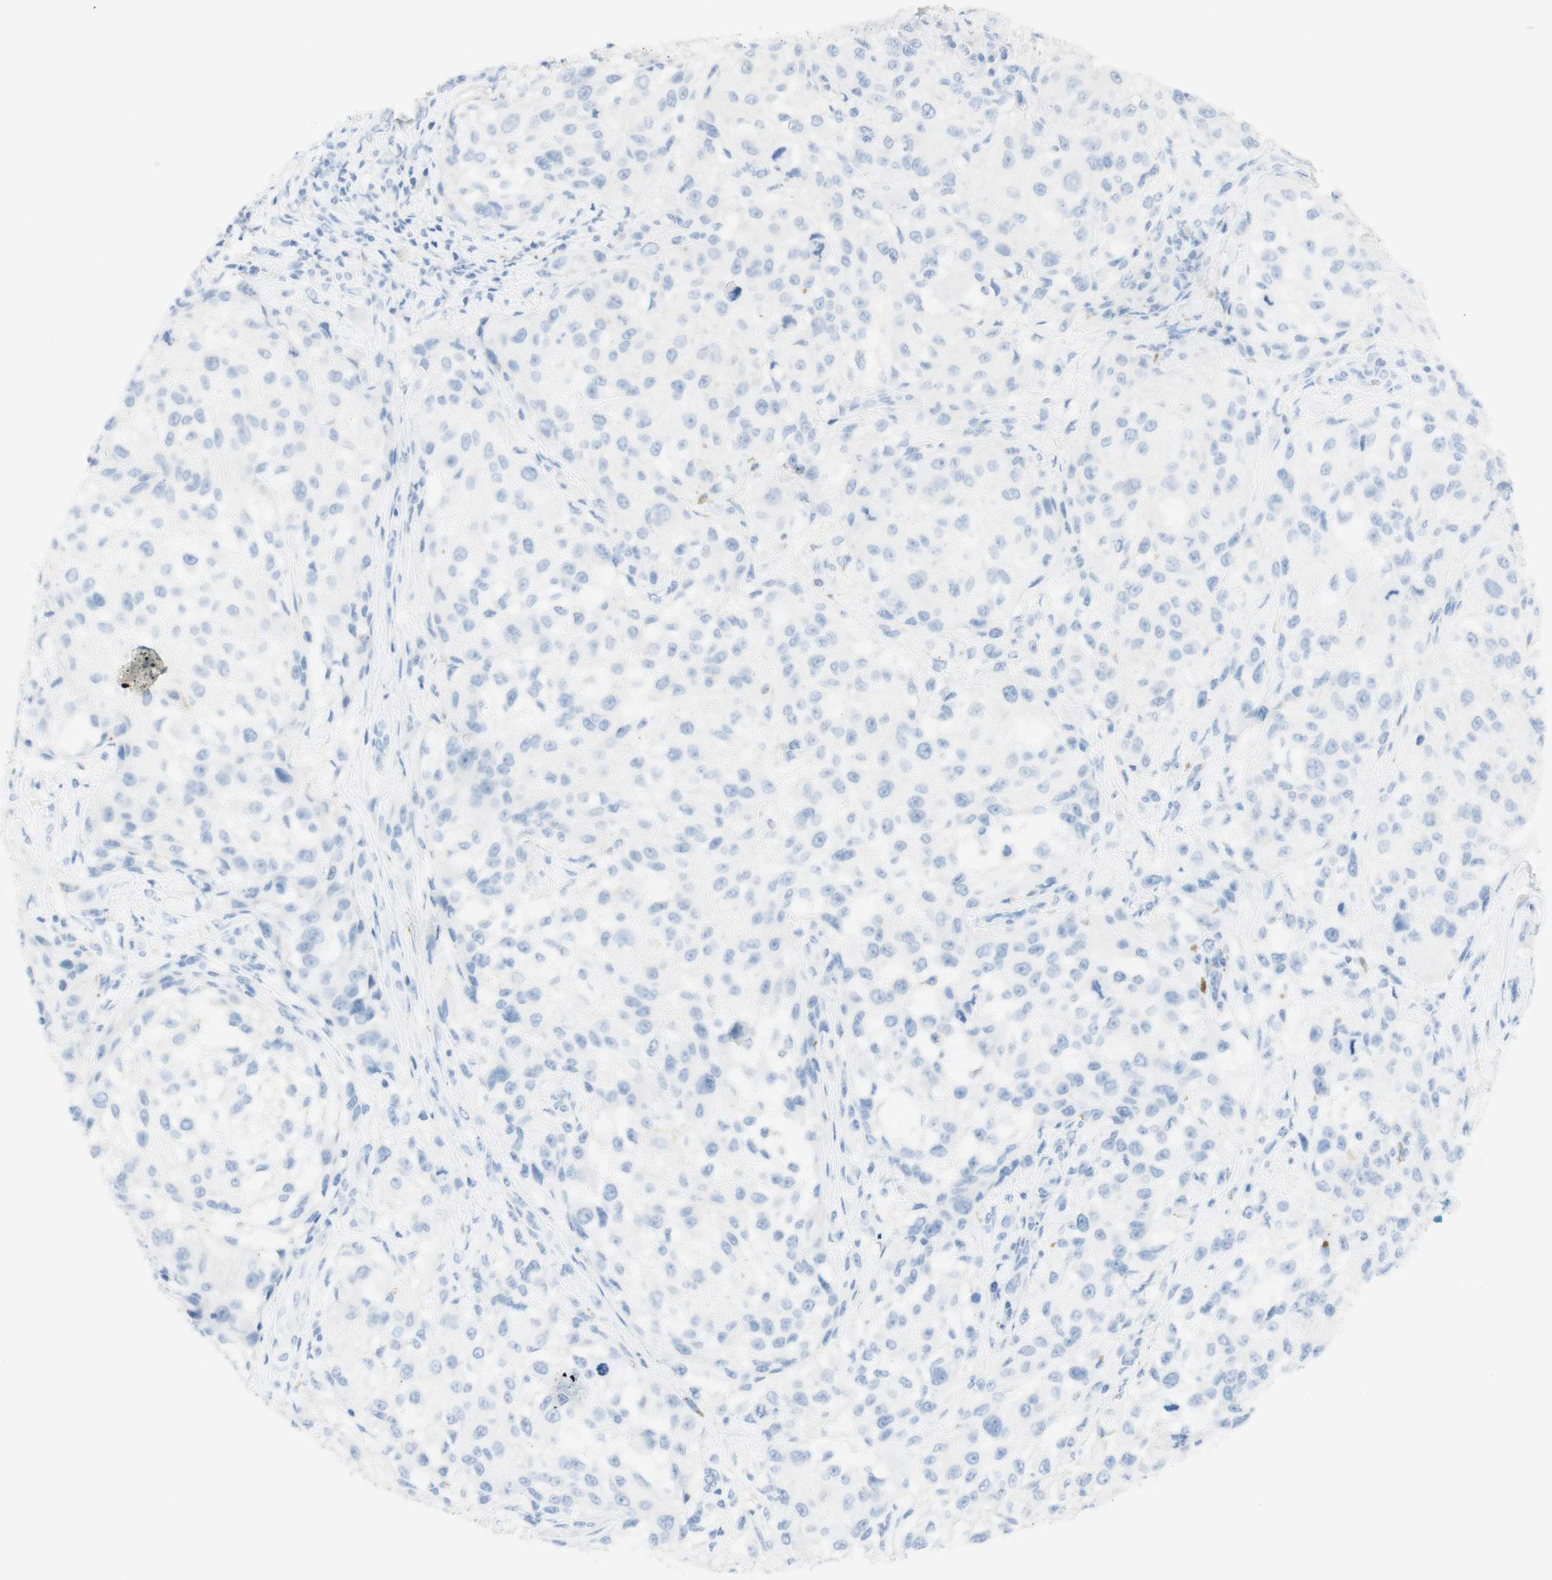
{"staining": {"intensity": "negative", "quantity": "none", "location": "none"}, "tissue": "melanoma", "cell_type": "Tumor cells", "image_type": "cancer", "snomed": [{"axis": "morphology", "description": "Necrosis, NOS"}, {"axis": "morphology", "description": "Malignant melanoma, NOS"}, {"axis": "topography", "description": "Skin"}], "caption": "High magnification brightfield microscopy of malignant melanoma stained with DAB (3,3'-diaminobenzidine) (brown) and counterstained with hematoxylin (blue): tumor cells show no significant expression.", "gene": "TPO", "patient": {"sex": "female", "age": 87}}